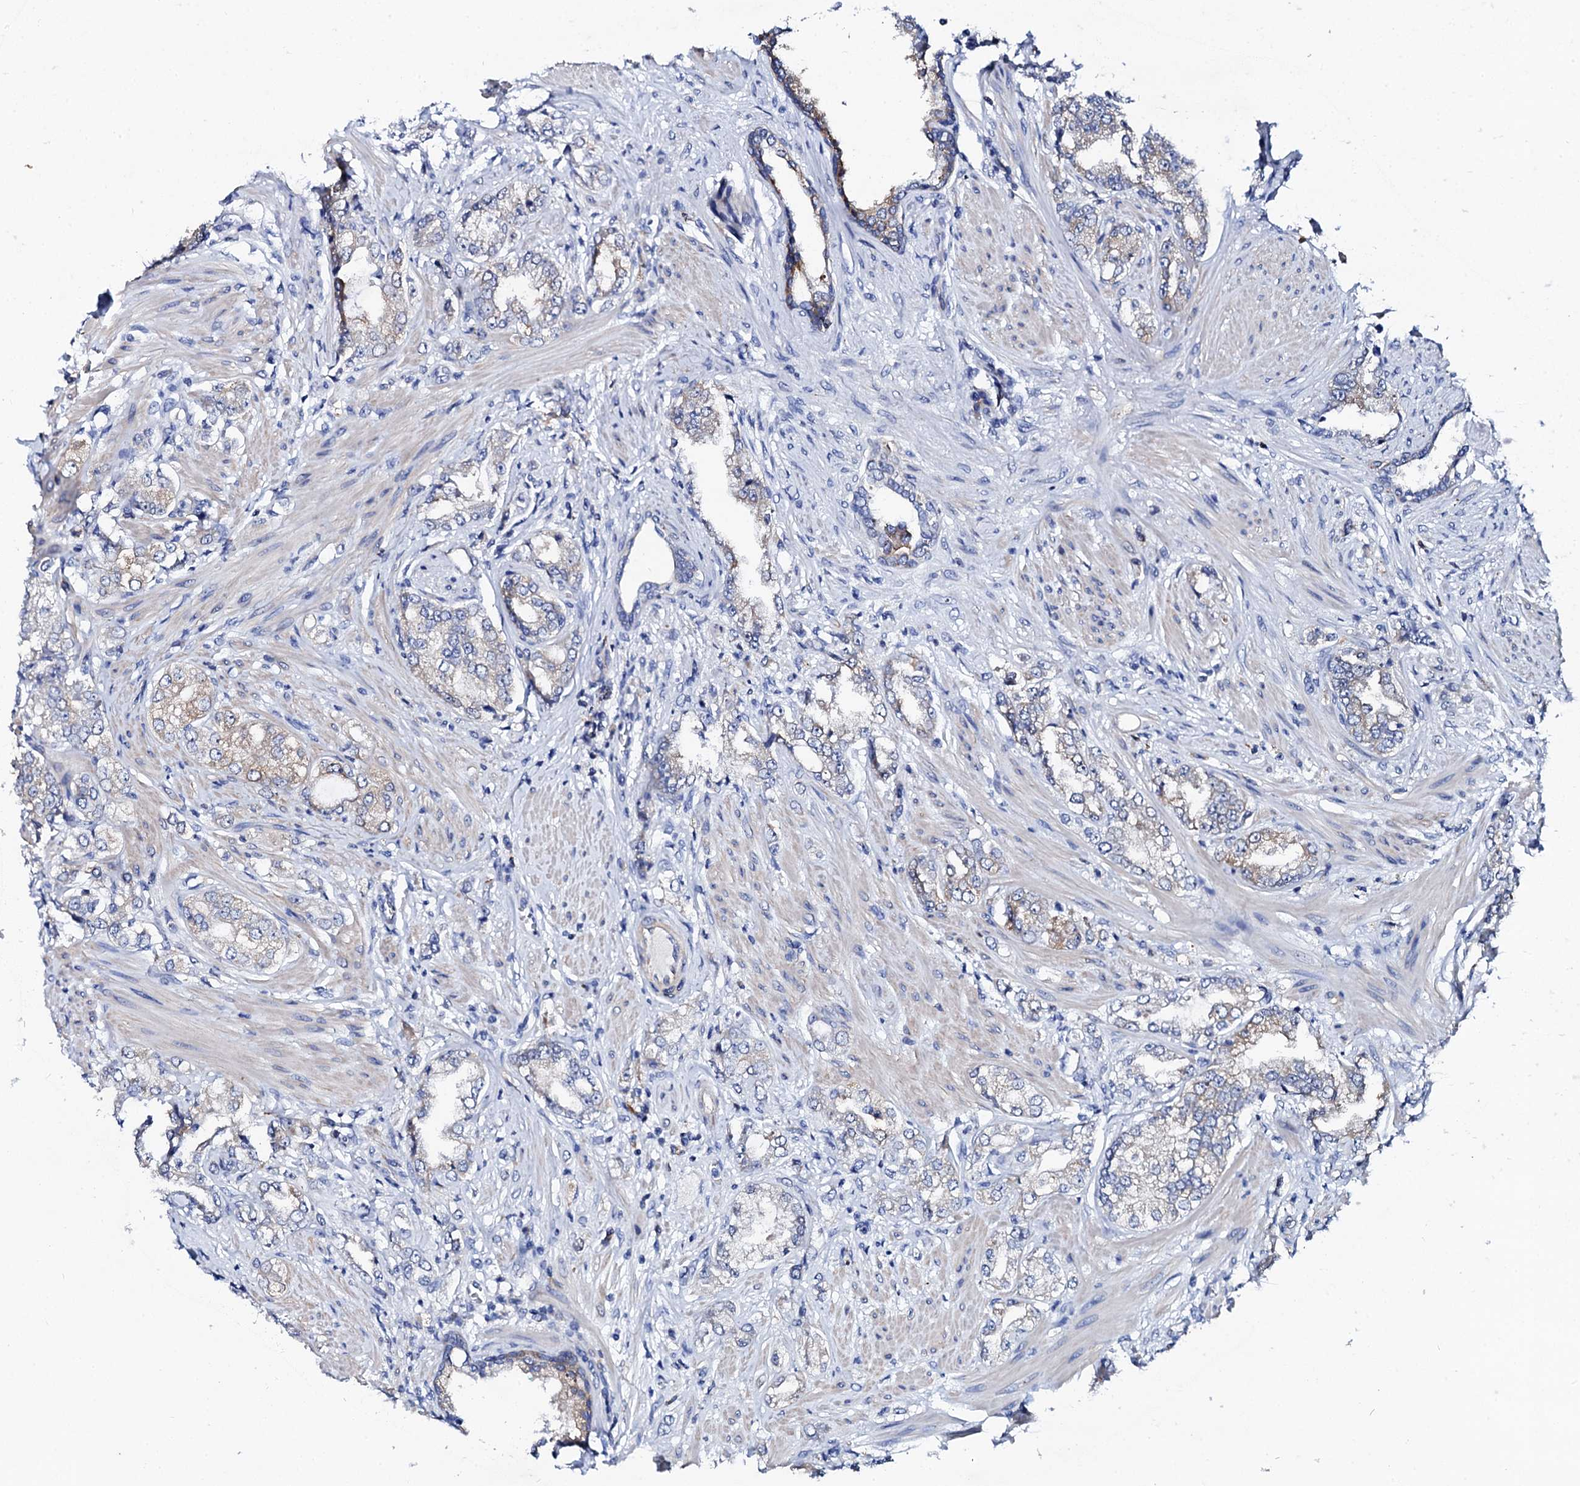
{"staining": {"intensity": "weak", "quantity": "<25%", "location": "cytoplasmic/membranous"}, "tissue": "prostate cancer", "cell_type": "Tumor cells", "image_type": "cancer", "snomed": [{"axis": "morphology", "description": "Adenocarcinoma, High grade"}, {"axis": "topography", "description": "Prostate"}], "caption": "IHC micrograph of neoplastic tissue: prostate high-grade adenocarcinoma stained with DAB reveals no significant protein expression in tumor cells. Nuclei are stained in blue.", "gene": "GLB1L3", "patient": {"sex": "male", "age": 64}}